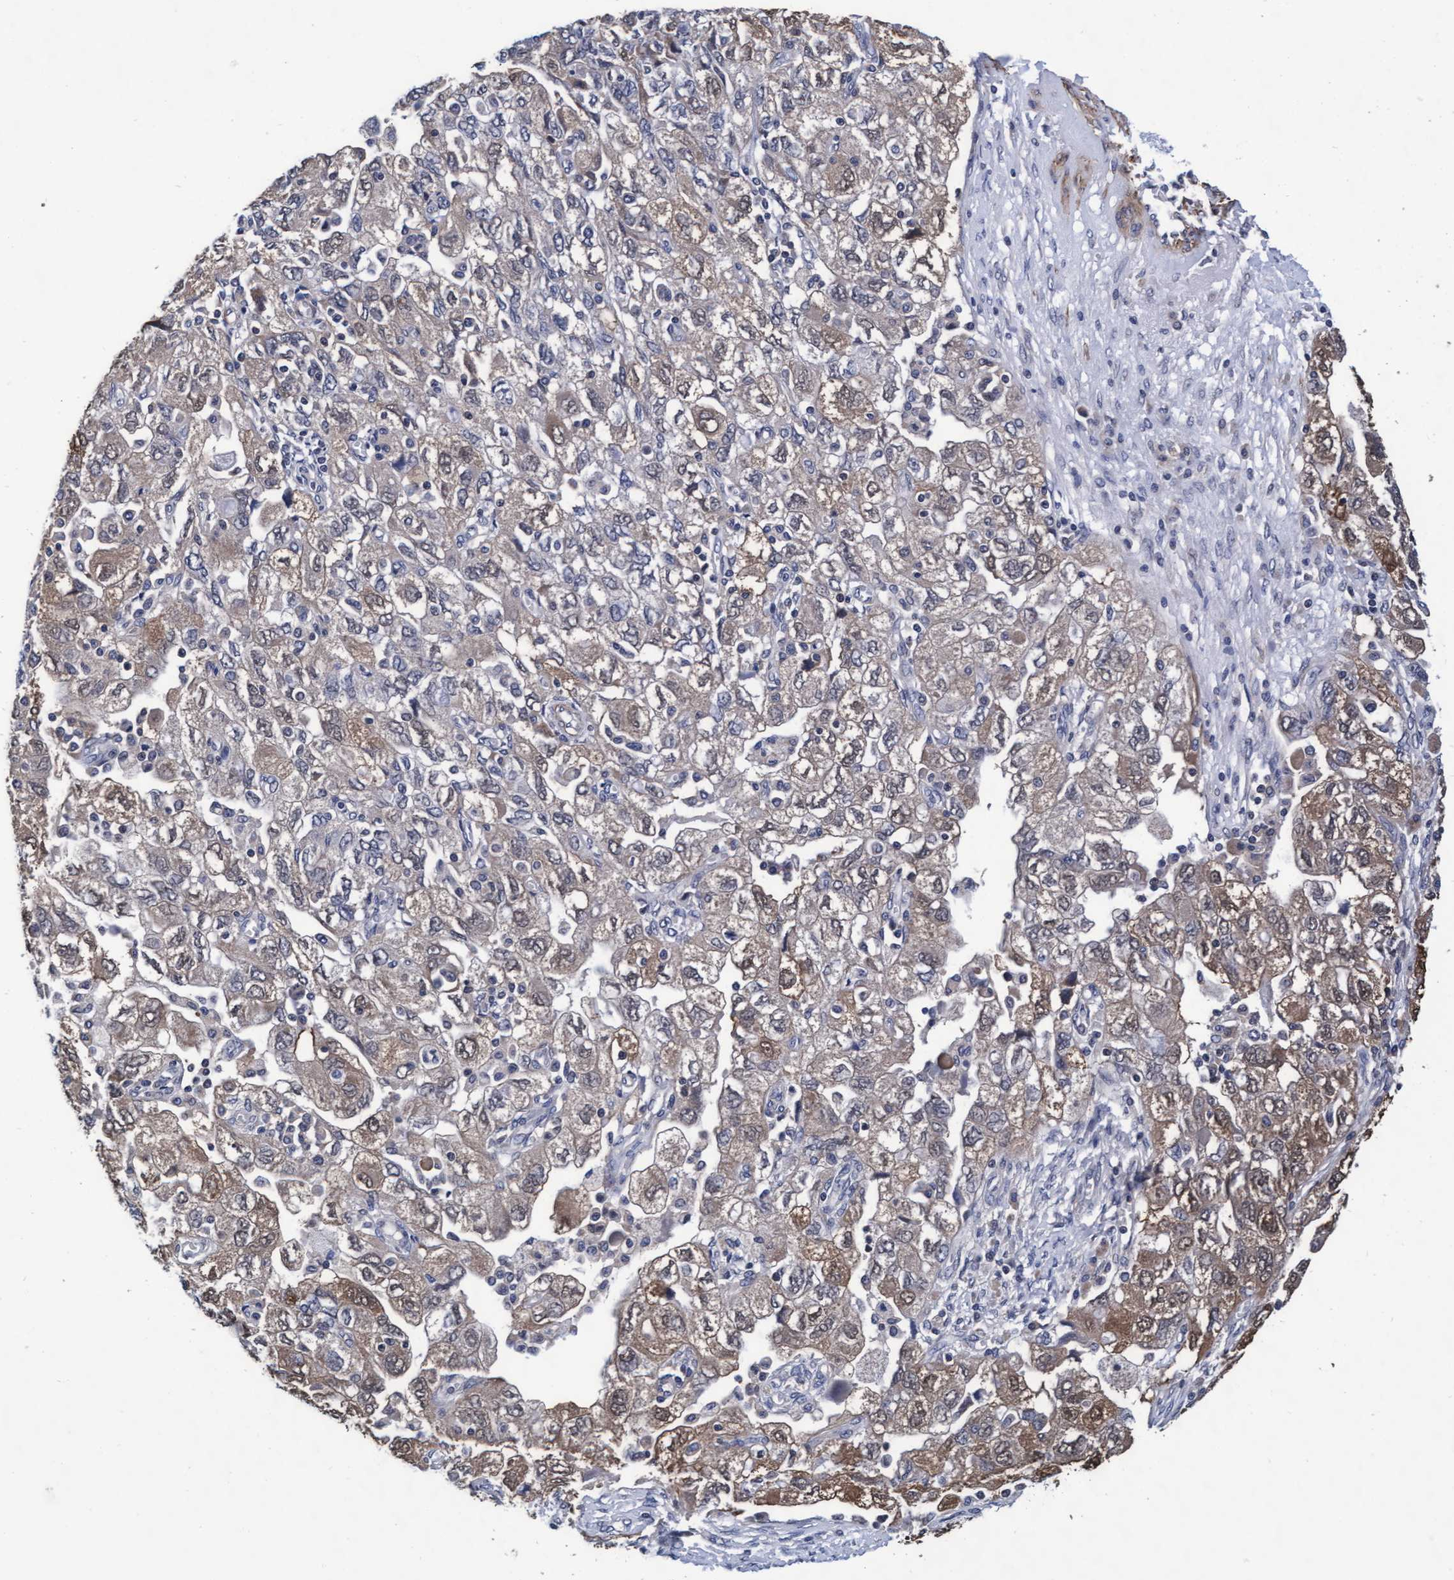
{"staining": {"intensity": "weak", "quantity": ">75%", "location": "cytoplasmic/membranous"}, "tissue": "ovarian cancer", "cell_type": "Tumor cells", "image_type": "cancer", "snomed": [{"axis": "morphology", "description": "Carcinoma, NOS"}, {"axis": "morphology", "description": "Cystadenocarcinoma, serous, NOS"}, {"axis": "topography", "description": "Ovary"}], "caption": "A high-resolution histopathology image shows immunohistochemistry (IHC) staining of ovarian cancer (carcinoma), which demonstrates weak cytoplasmic/membranous staining in approximately >75% of tumor cells. (IHC, brightfield microscopy, high magnification).", "gene": "EFCAB13", "patient": {"sex": "female", "age": 69}}